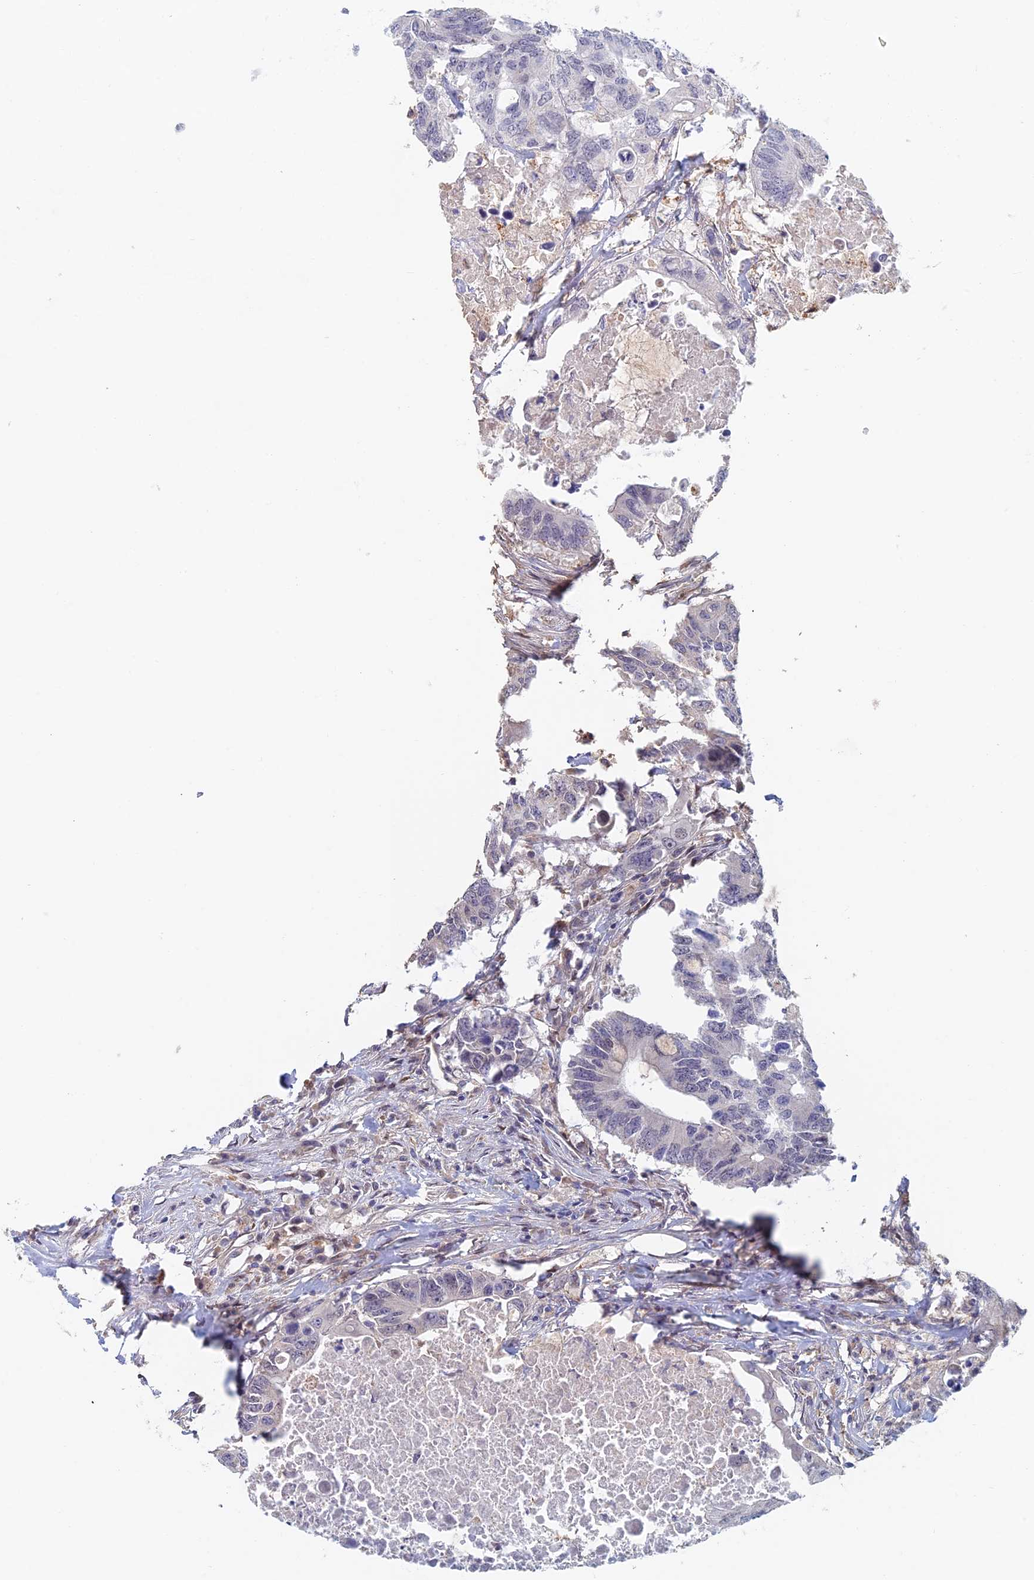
{"staining": {"intensity": "weak", "quantity": "<25%", "location": "nuclear"}, "tissue": "colorectal cancer", "cell_type": "Tumor cells", "image_type": "cancer", "snomed": [{"axis": "morphology", "description": "Adenocarcinoma, NOS"}, {"axis": "topography", "description": "Colon"}], "caption": "Tumor cells are negative for protein expression in human colorectal cancer. (Stains: DAB immunohistochemistry (IHC) with hematoxylin counter stain, Microscopy: brightfield microscopy at high magnification).", "gene": "ZUP1", "patient": {"sex": "male", "age": 71}}